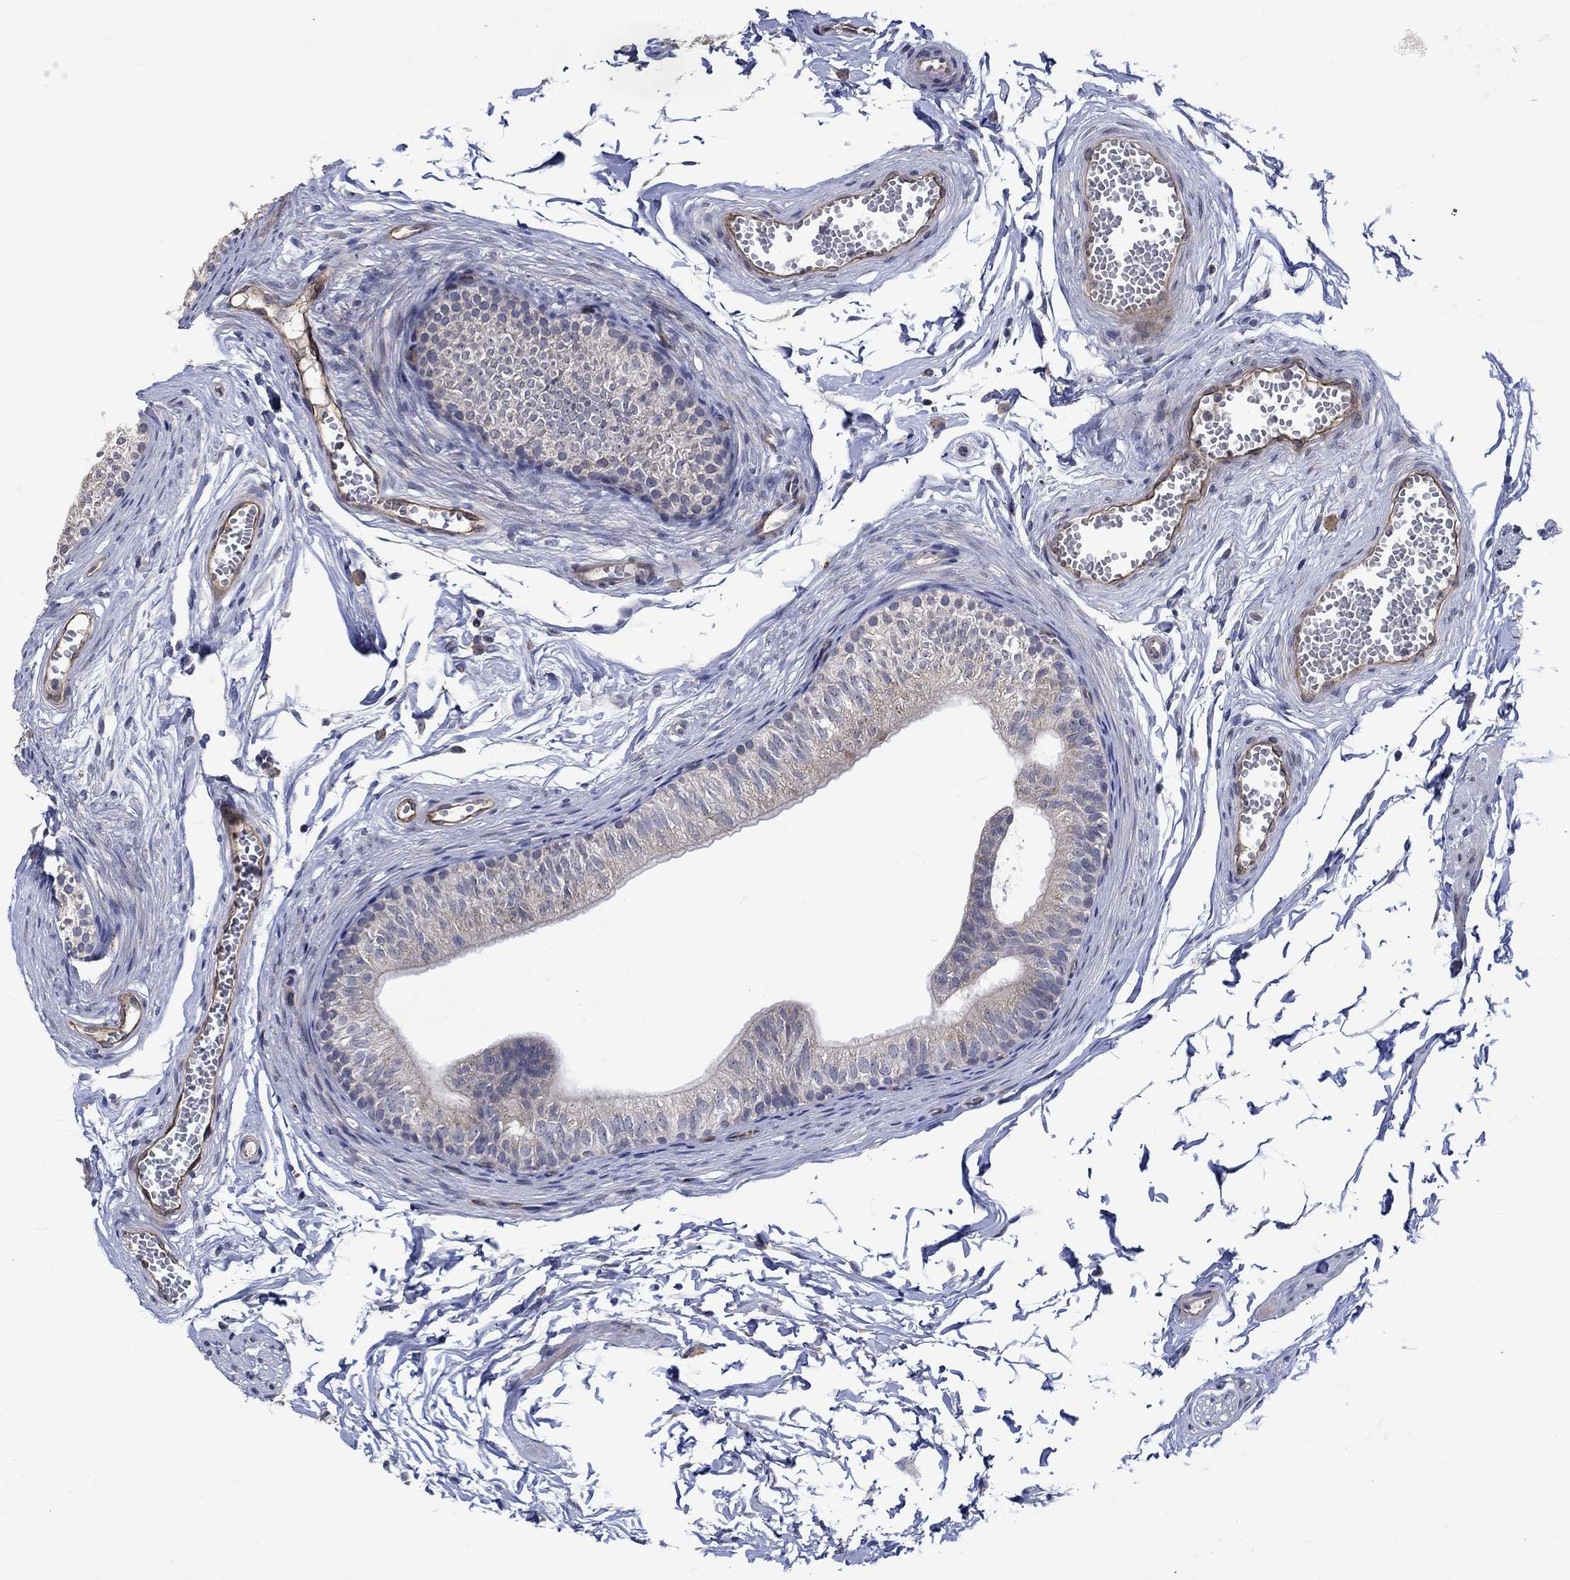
{"staining": {"intensity": "negative", "quantity": "none", "location": "none"}, "tissue": "epididymis", "cell_type": "Glandular cells", "image_type": "normal", "snomed": [{"axis": "morphology", "description": "Normal tissue, NOS"}, {"axis": "topography", "description": "Epididymis"}], "caption": "Immunohistochemical staining of normal epididymis demonstrates no significant staining in glandular cells. Nuclei are stained in blue.", "gene": "GJA5", "patient": {"sex": "male", "age": 22}}